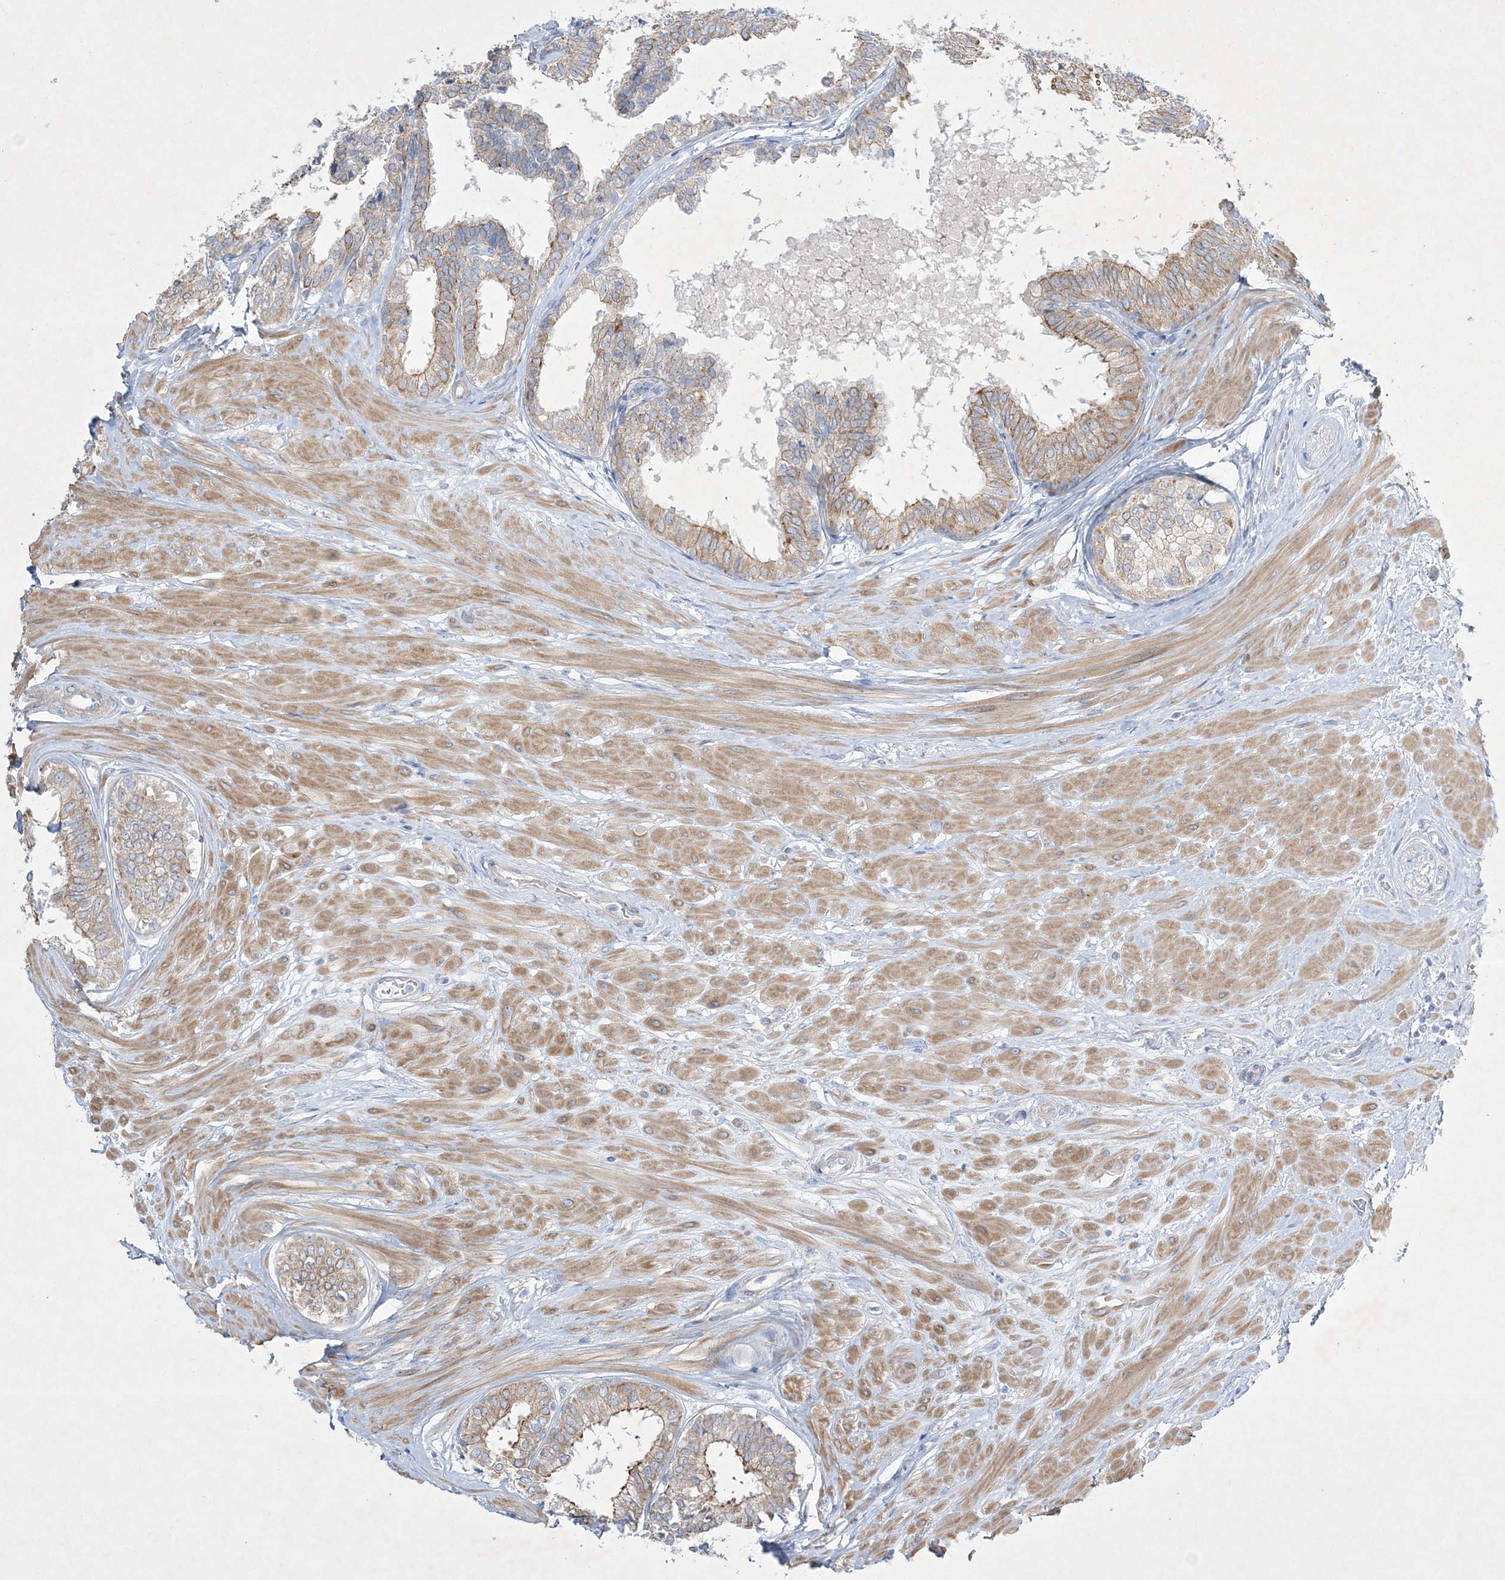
{"staining": {"intensity": "moderate", "quantity": "<25%", "location": "cytoplasmic/membranous"}, "tissue": "prostate", "cell_type": "Glandular cells", "image_type": "normal", "snomed": [{"axis": "morphology", "description": "Normal tissue, NOS"}, {"axis": "topography", "description": "Prostate"}], "caption": "Approximately <25% of glandular cells in benign prostate exhibit moderate cytoplasmic/membranous protein staining as visualized by brown immunohistochemical staining.", "gene": "FARSB", "patient": {"sex": "male", "age": 48}}